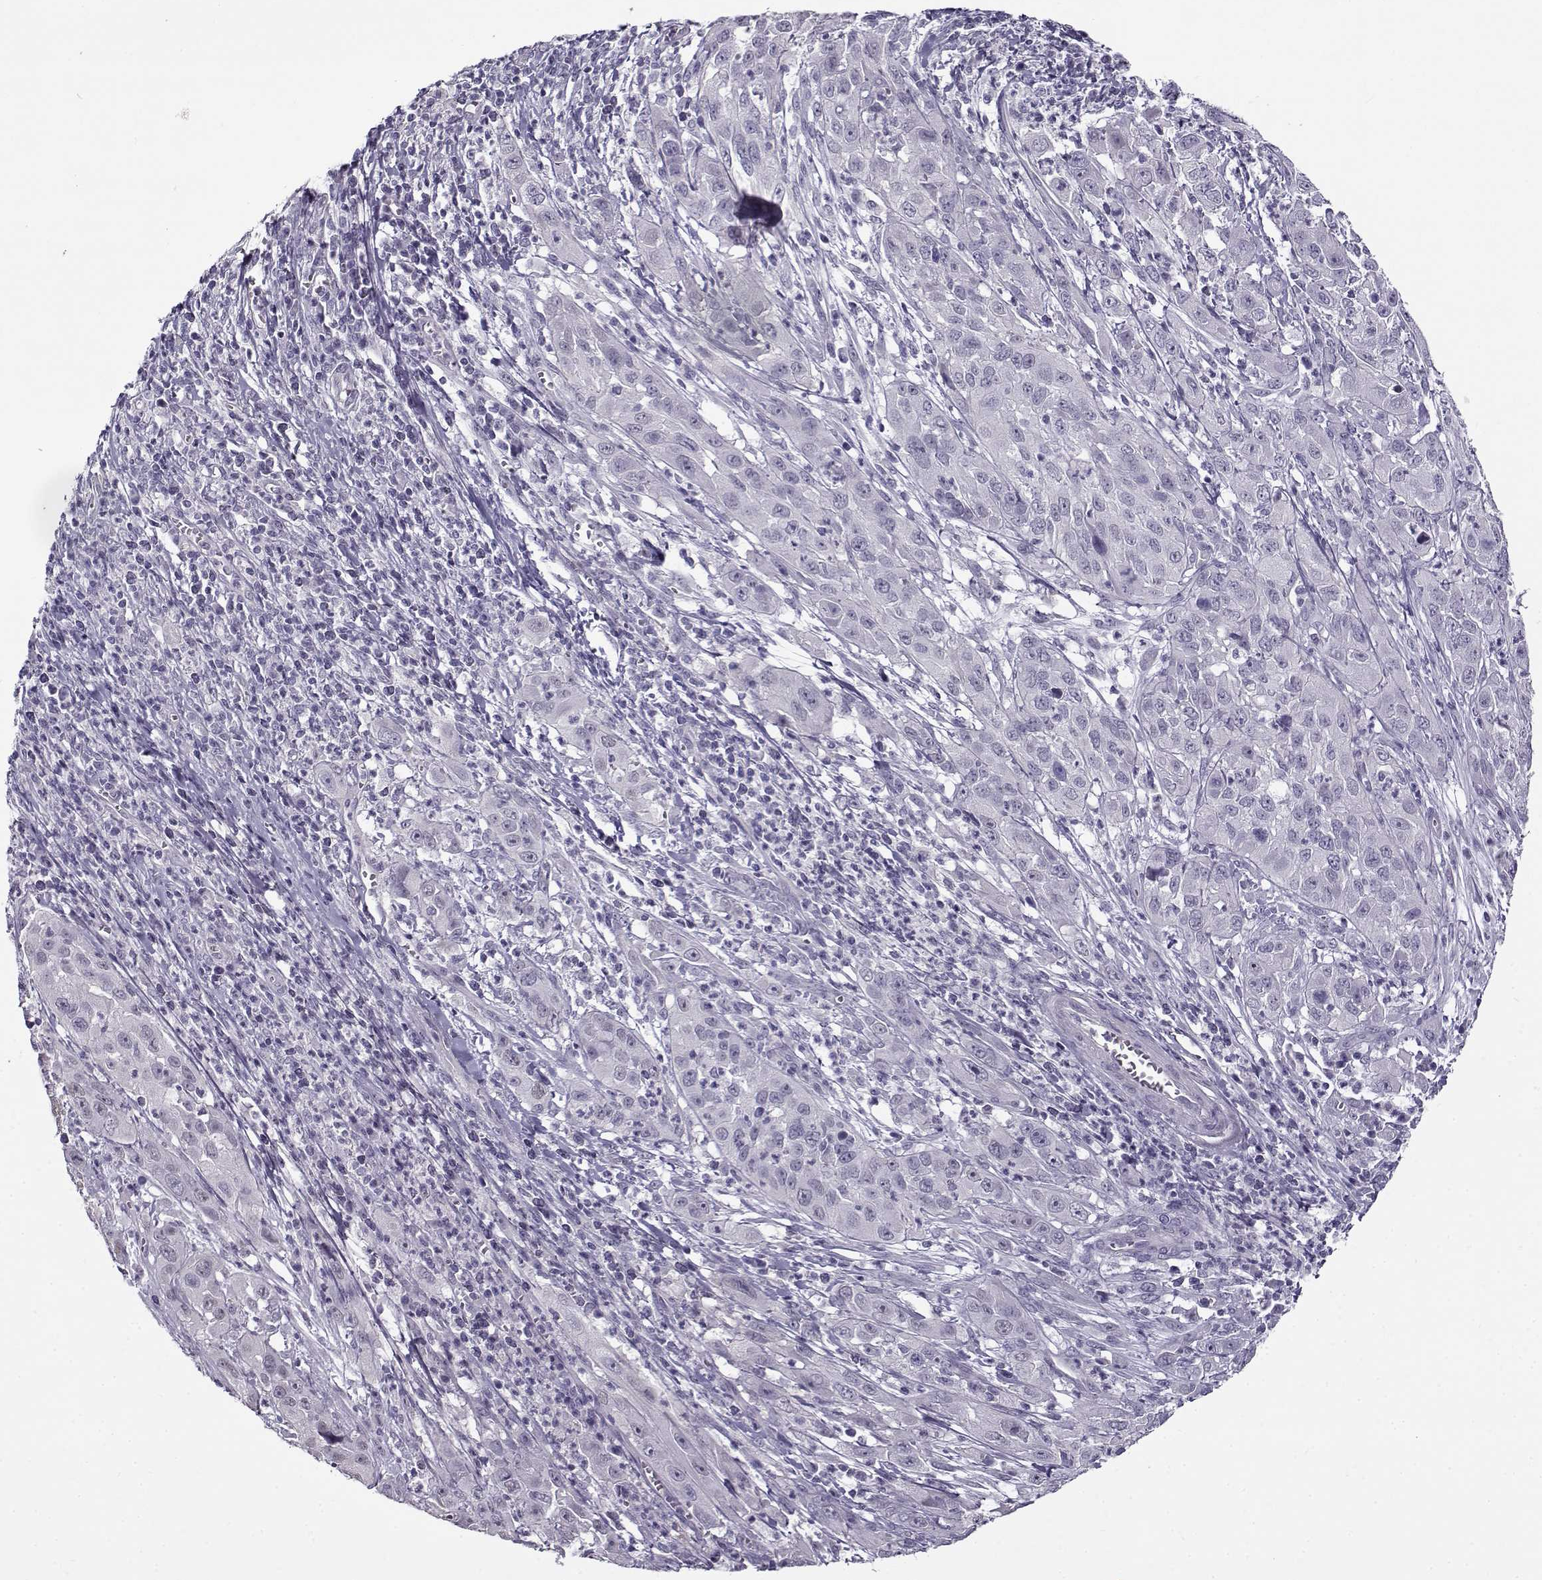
{"staining": {"intensity": "negative", "quantity": "none", "location": "none"}, "tissue": "cervical cancer", "cell_type": "Tumor cells", "image_type": "cancer", "snomed": [{"axis": "morphology", "description": "Squamous cell carcinoma, NOS"}, {"axis": "topography", "description": "Cervix"}], "caption": "A micrograph of human squamous cell carcinoma (cervical) is negative for staining in tumor cells.", "gene": "TEX55", "patient": {"sex": "female", "age": 32}}